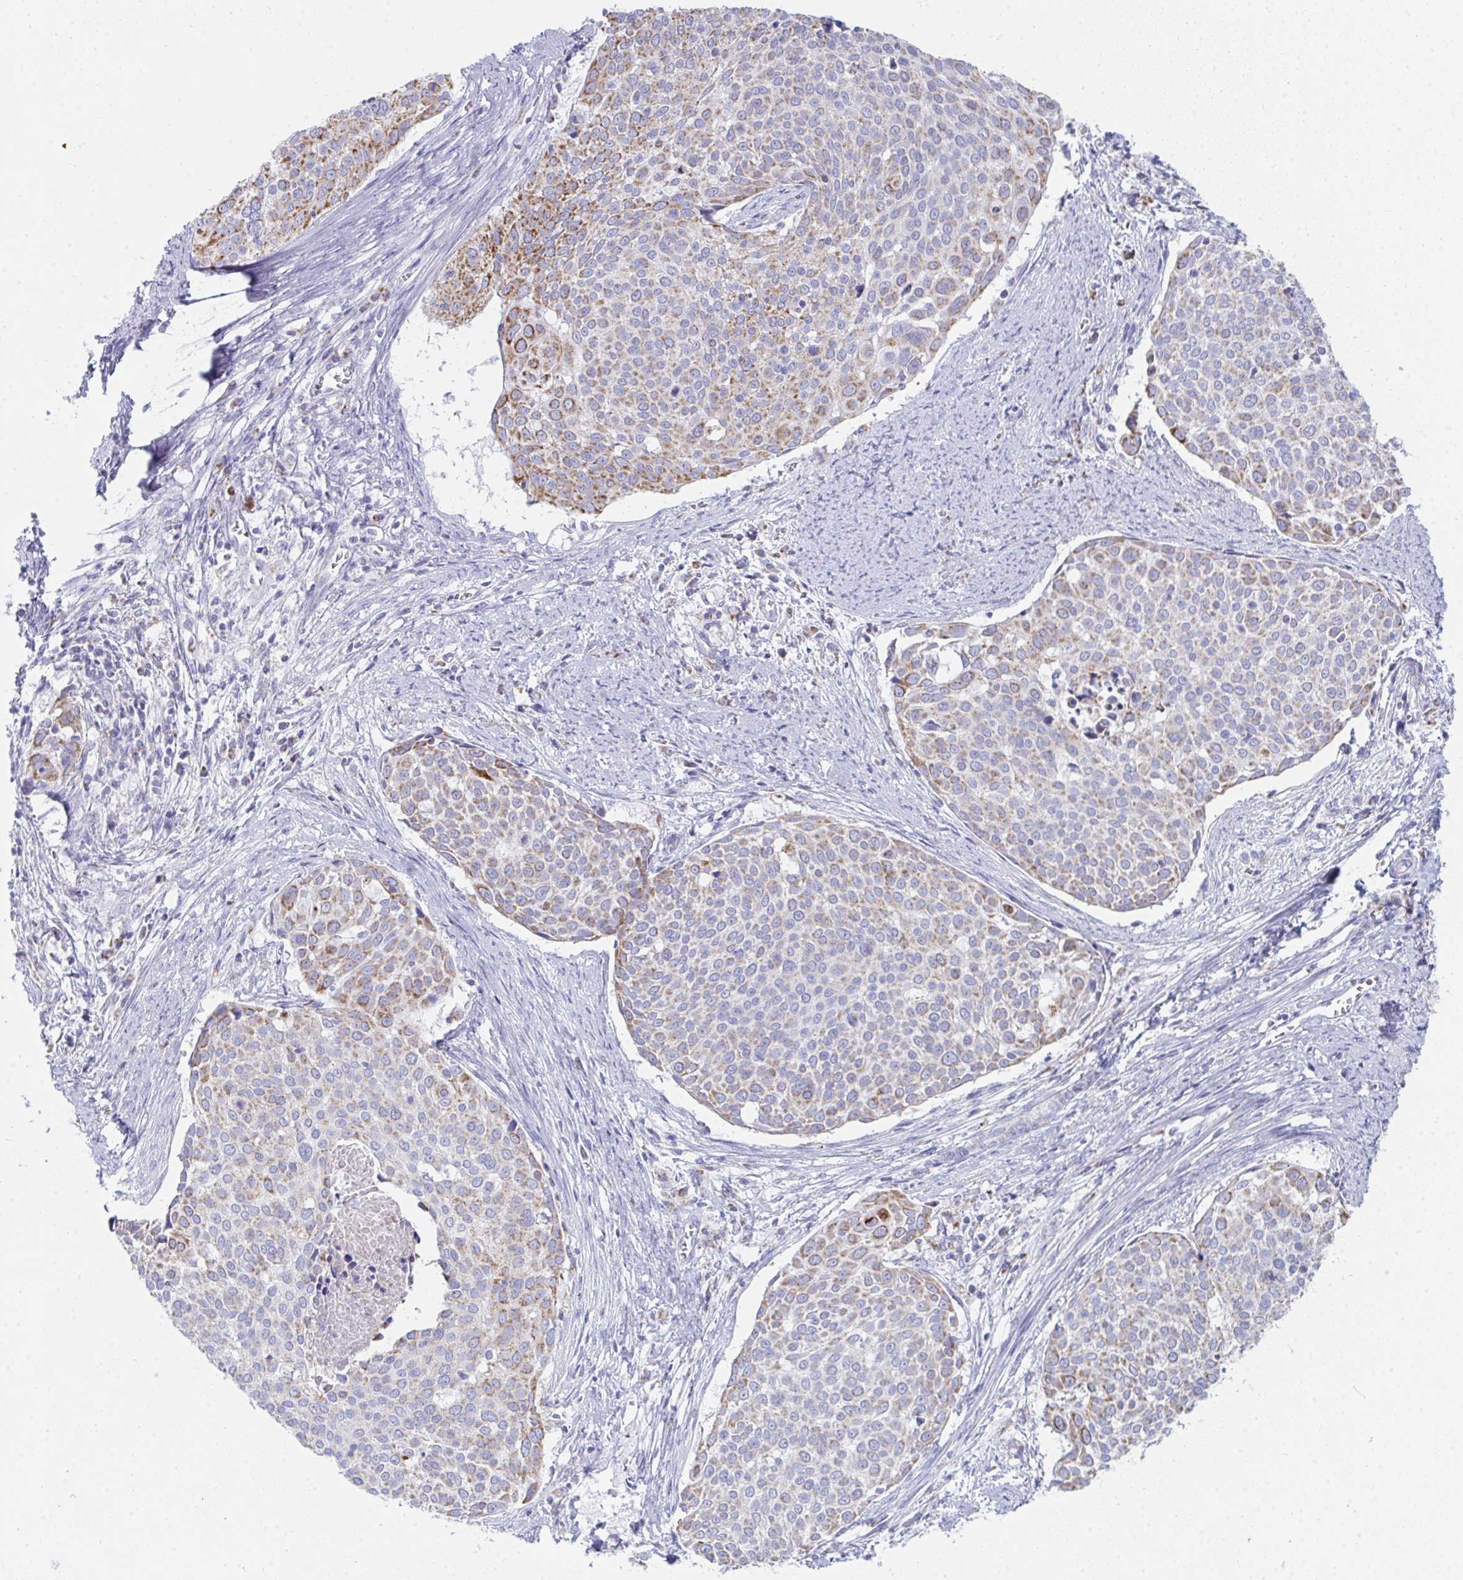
{"staining": {"intensity": "moderate", "quantity": "25%-75%", "location": "cytoplasmic/membranous"}, "tissue": "cervical cancer", "cell_type": "Tumor cells", "image_type": "cancer", "snomed": [{"axis": "morphology", "description": "Squamous cell carcinoma, NOS"}, {"axis": "topography", "description": "Cervix"}], "caption": "Approximately 25%-75% of tumor cells in squamous cell carcinoma (cervical) display moderate cytoplasmic/membranous protein expression as visualized by brown immunohistochemical staining.", "gene": "AIFM1", "patient": {"sex": "female", "age": 39}}